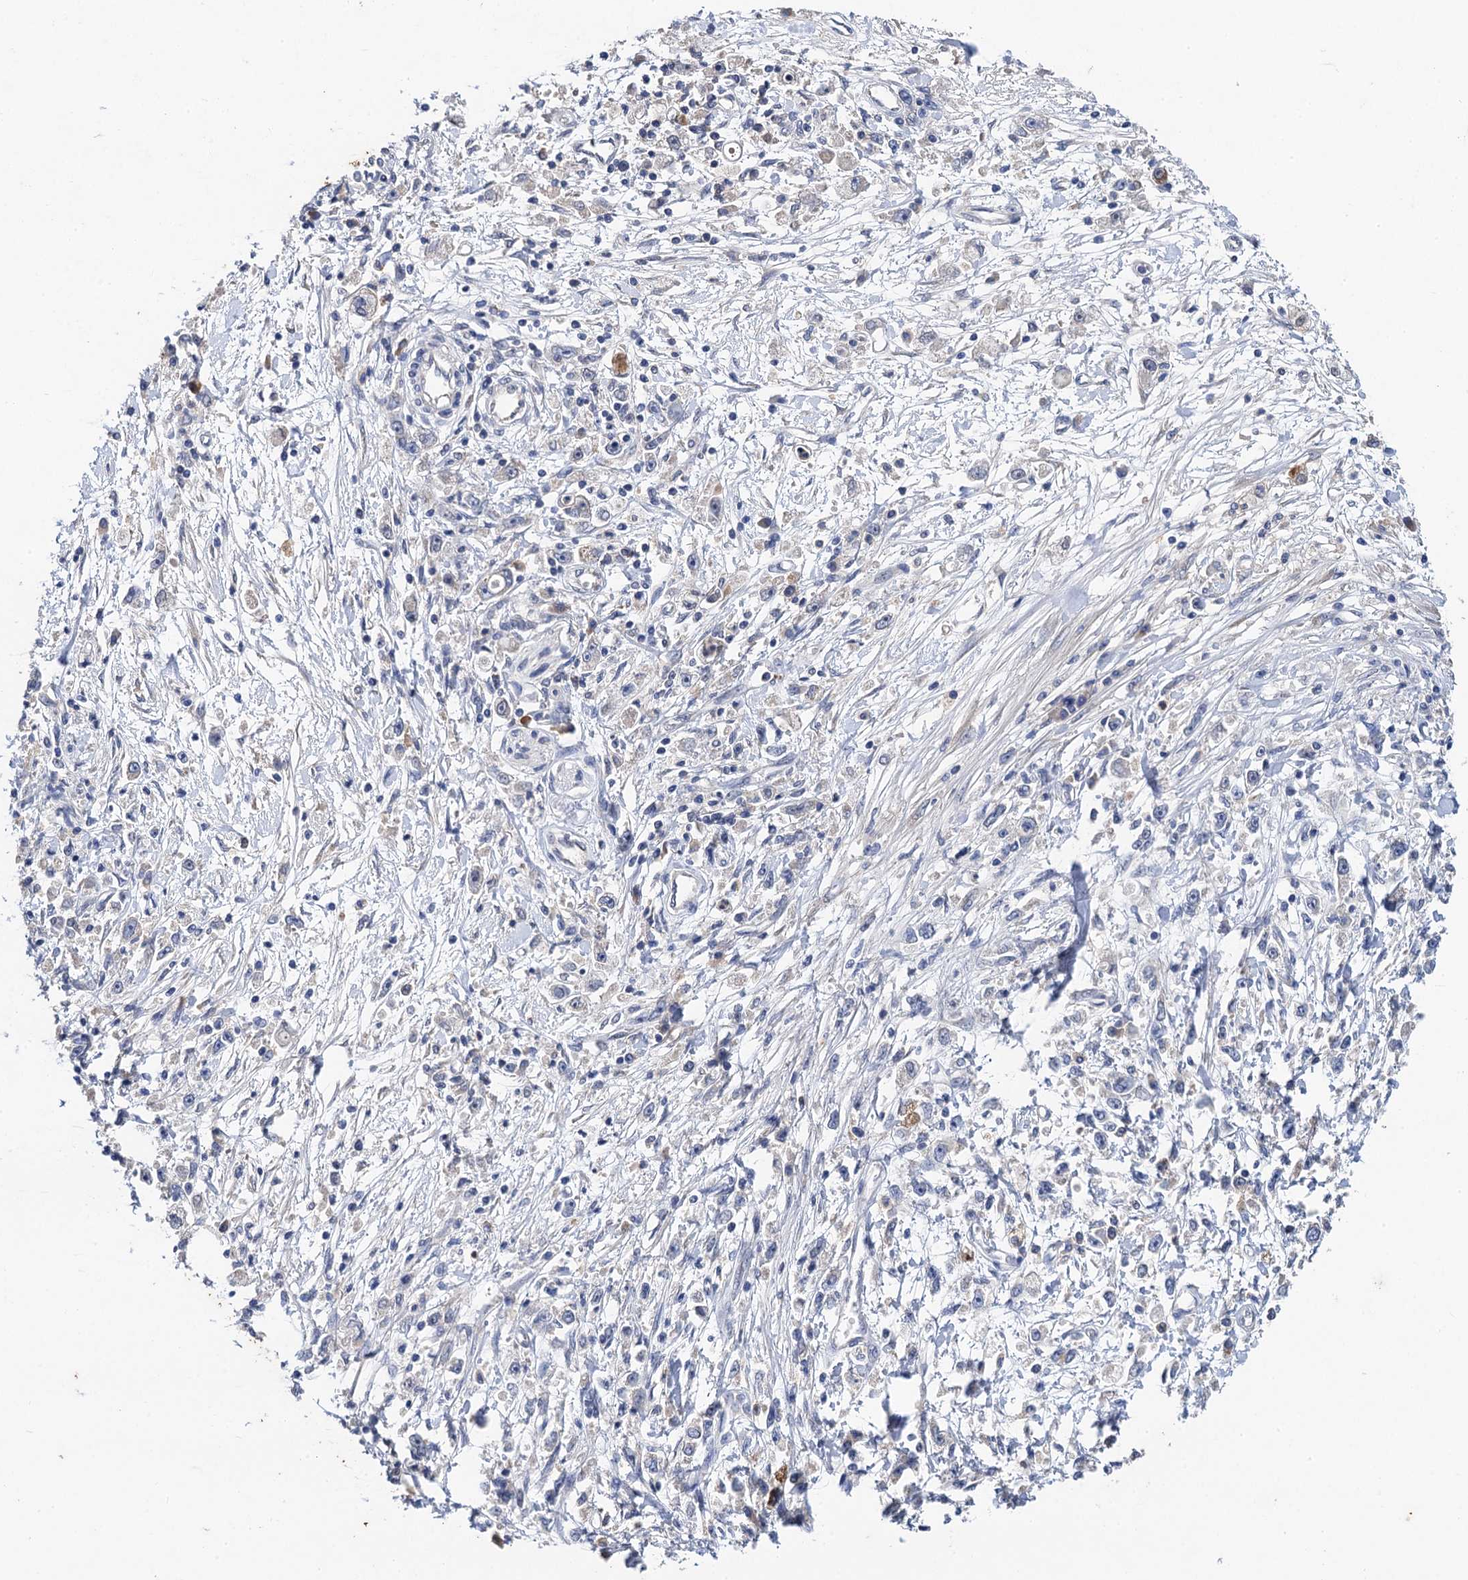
{"staining": {"intensity": "negative", "quantity": "none", "location": "none"}, "tissue": "stomach cancer", "cell_type": "Tumor cells", "image_type": "cancer", "snomed": [{"axis": "morphology", "description": "Adenocarcinoma, NOS"}, {"axis": "topography", "description": "Stomach"}], "caption": "DAB immunohistochemical staining of human adenocarcinoma (stomach) reveals no significant positivity in tumor cells.", "gene": "TMEM39B", "patient": {"sex": "female", "age": 59}}